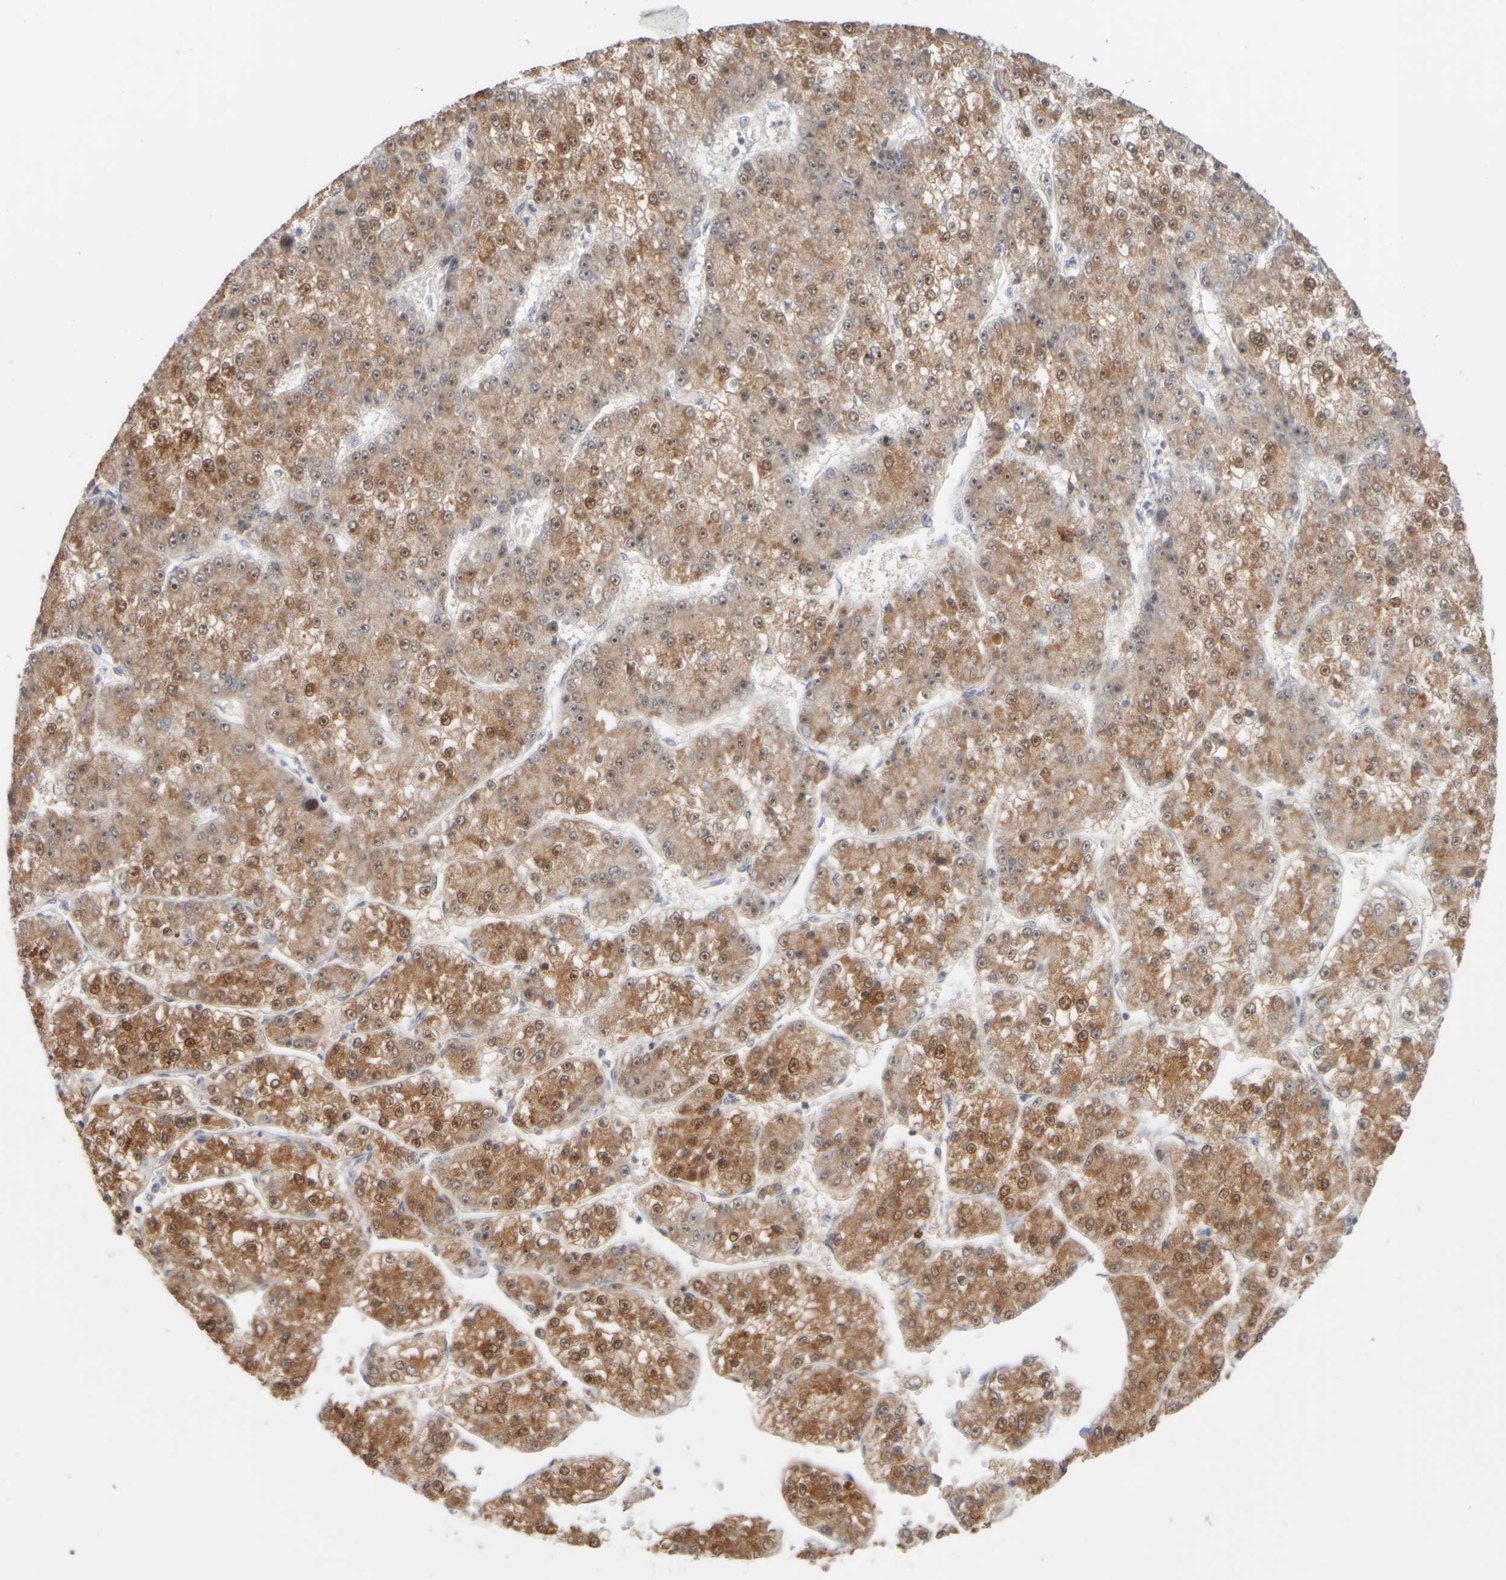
{"staining": {"intensity": "moderate", "quantity": ">75%", "location": "cytoplasmic/membranous,nuclear"}, "tissue": "liver cancer", "cell_type": "Tumor cells", "image_type": "cancer", "snomed": [{"axis": "morphology", "description": "Carcinoma, Hepatocellular, NOS"}, {"axis": "topography", "description": "Liver"}], "caption": "An immunohistochemistry histopathology image of tumor tissue is shown. Protein staining in brown highlights moderate cytoplasmic/membranous and nuclear positivity in hepatocellular carcinoma (liver) within tumor cells.", "gene": "DCXR", "patient": {"sex": "female", "age": 73}}